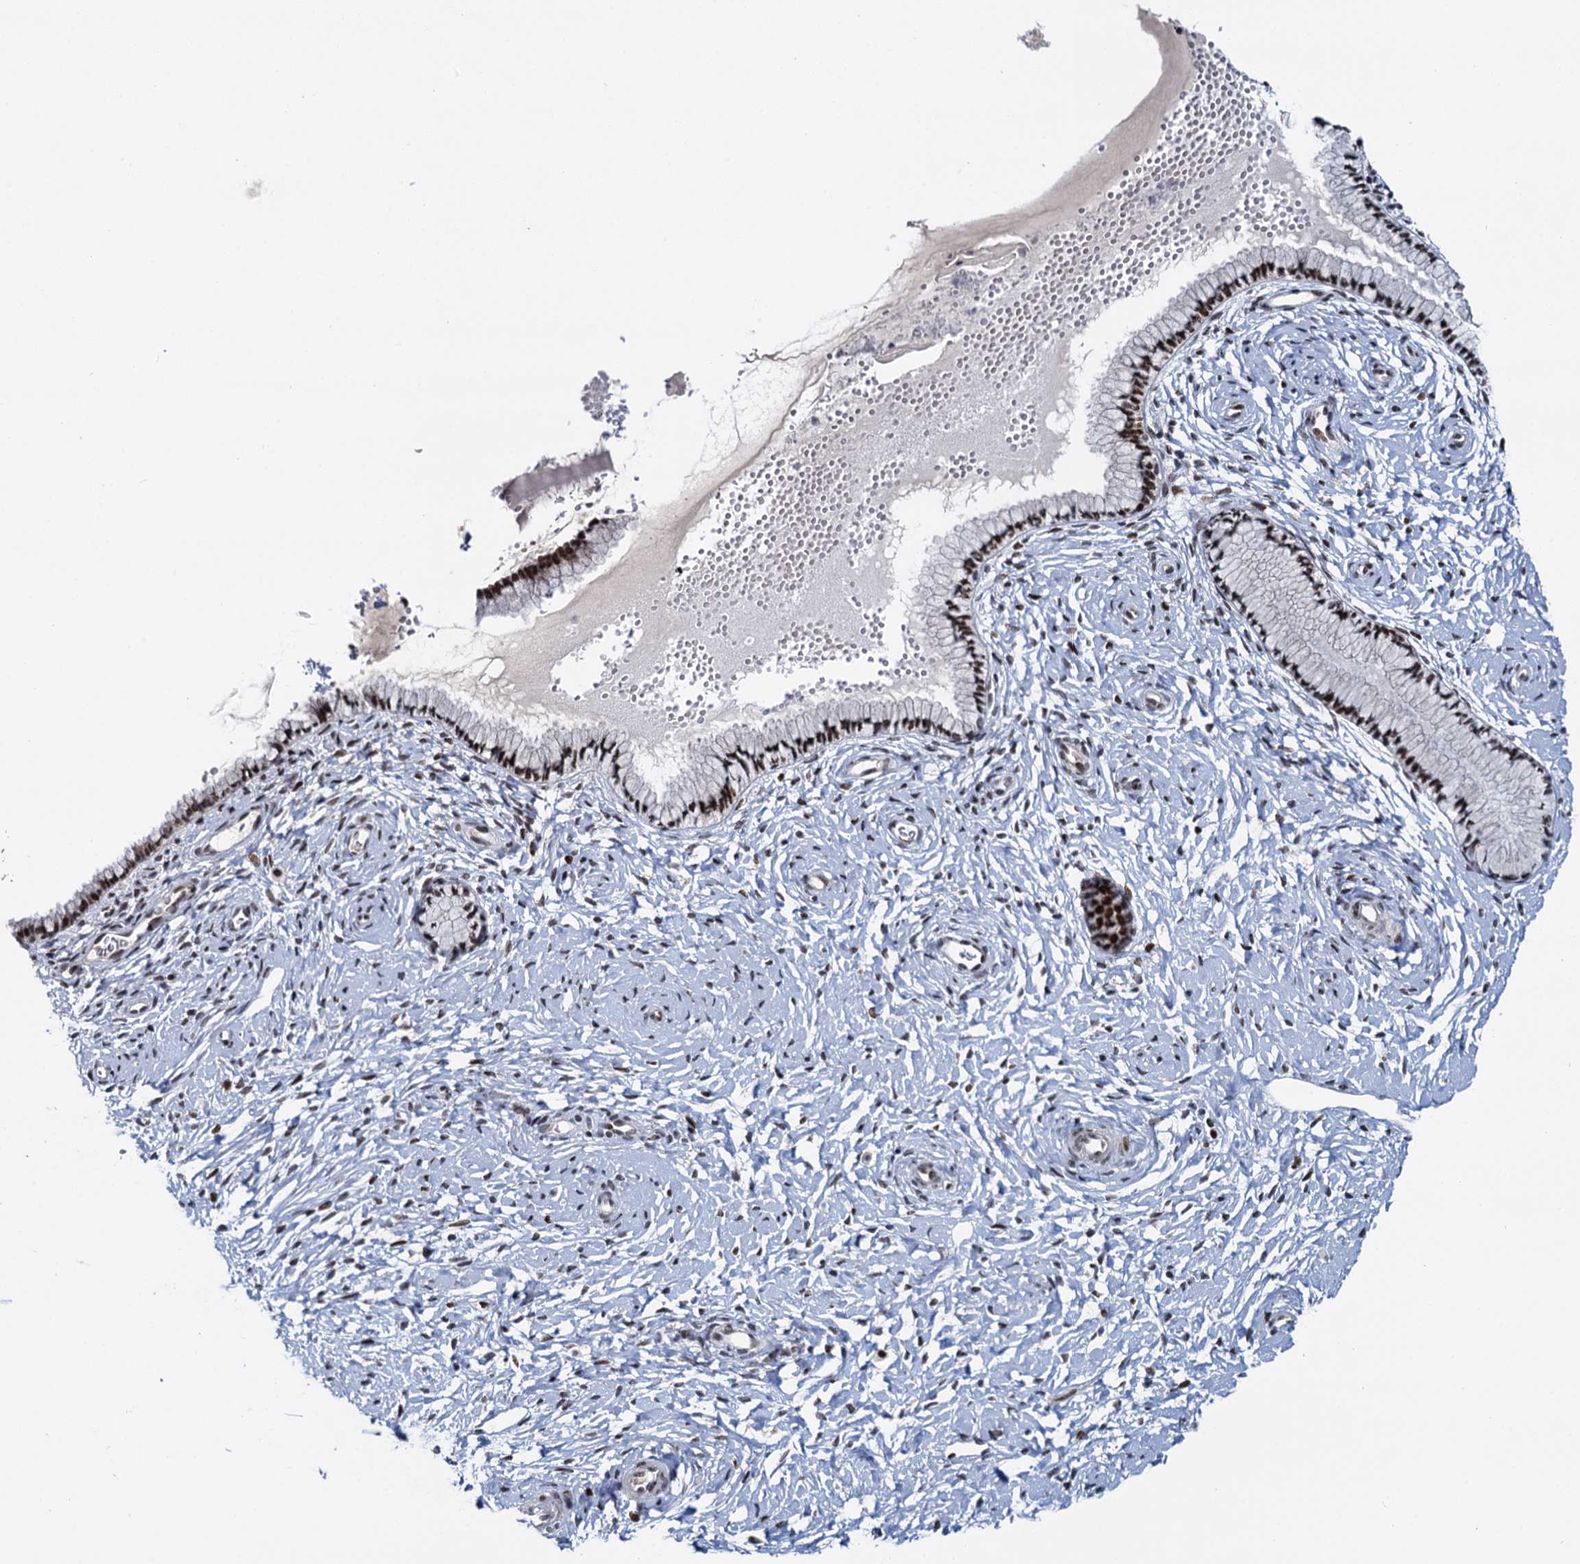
{"staining": {"intensity": "moderate", "quantity": ">75%", "location": "nuclear"}, "tissue": "cervix", "cell_type": "Glandular cells", "image_type": "normal", "snomed": [{"axis": "morphology", "description": "Normal tissue, NOS"}, {"axis": "topography", "description": "Cervix"}], "caption": "Glandular cells show medium levels of moderate nuclear expression in about >75% of cells in normal human cervix.", "gene": "RUFY2", "patient": {"sex": "female", "age": 33}}